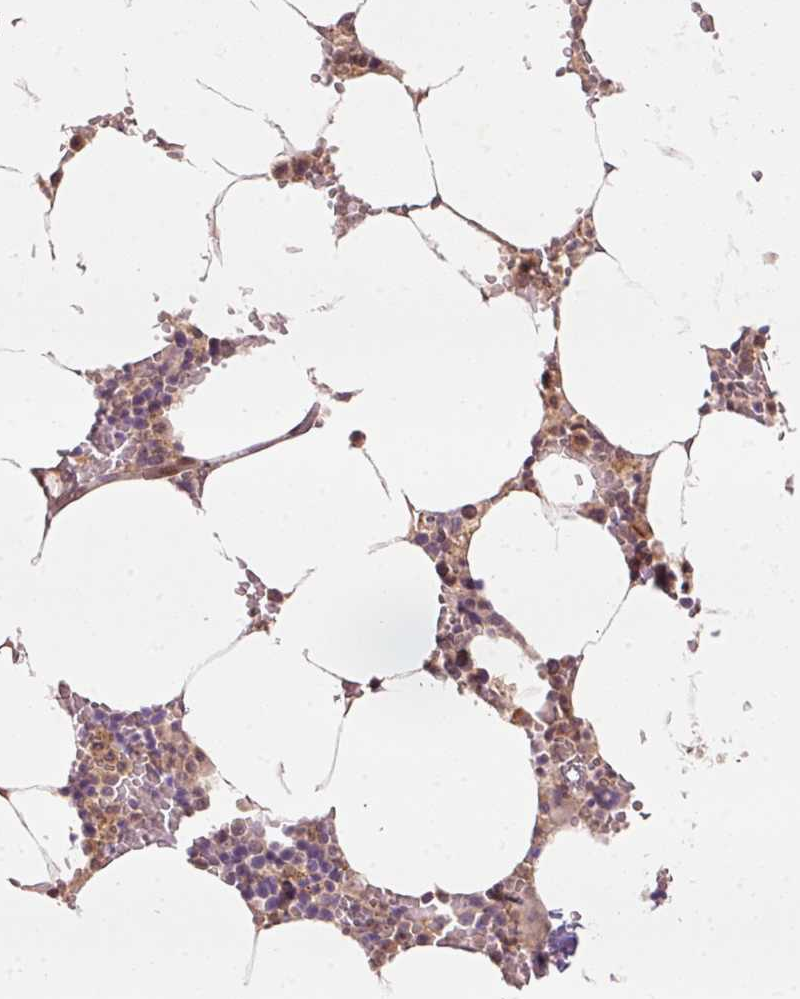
{"staining": {"intensity": "negative", "quantity": "none", "location": "none"}, "tissue": "bone marrow", "cell_type": "Hematopoietic cells", "image_type": "normal", "snomed": [{"axis": "morphology", "description": "Normal tissue, NOS"}, {"axis": "topography", "description": "Bone marrow"}], "caption": "This is an immunohistochemistry micrograph of normal human bone marrow. There is no expression in hematopoietic cells.", "gene": "PCDHB1", "patient": {"sex": "male", "age": 70}}